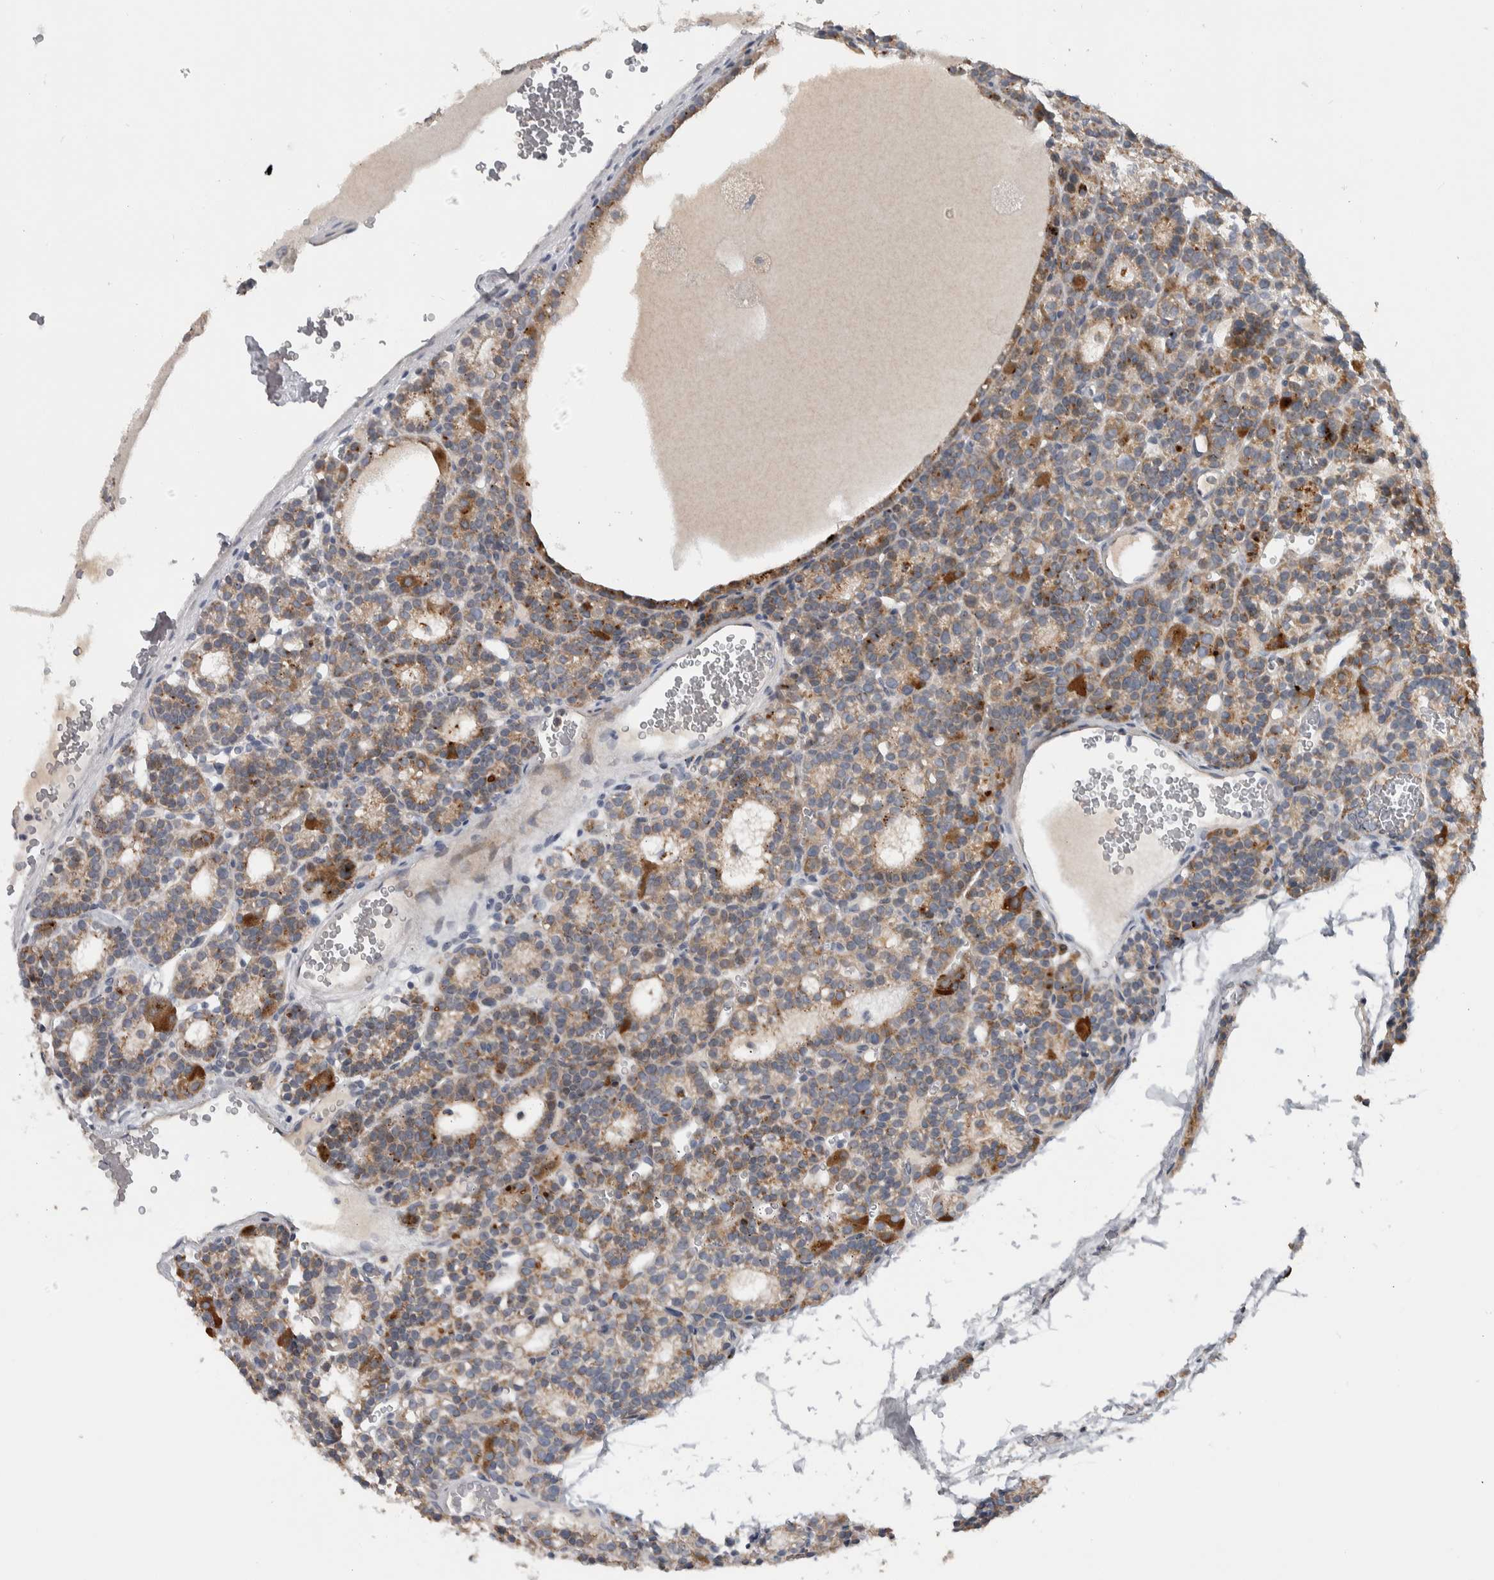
{"staining": {"intensity": "strong", "quantity": ">75%", "location": "cytoplasmic/membranous"}, "tissue": "parathyroid gland", "cell_type": "Glandular cells", "image_type": "normal", "snomed": [{"axis": "morphology", "description": "Normal tissue, NOS"}, {"axis": "morphology", "description": "Adenoma, NOS"}, {"axis": "topography", "description": "Parathyroid gland"}], "caption": "Parathyroid gland stained with immunohistochemistry (IHC) displays strong cytoplasmic/membranous positivity in about >75% of glandular cells.", "gene": "FAM83G", "patient": {"sex": "female", "age": 58}}